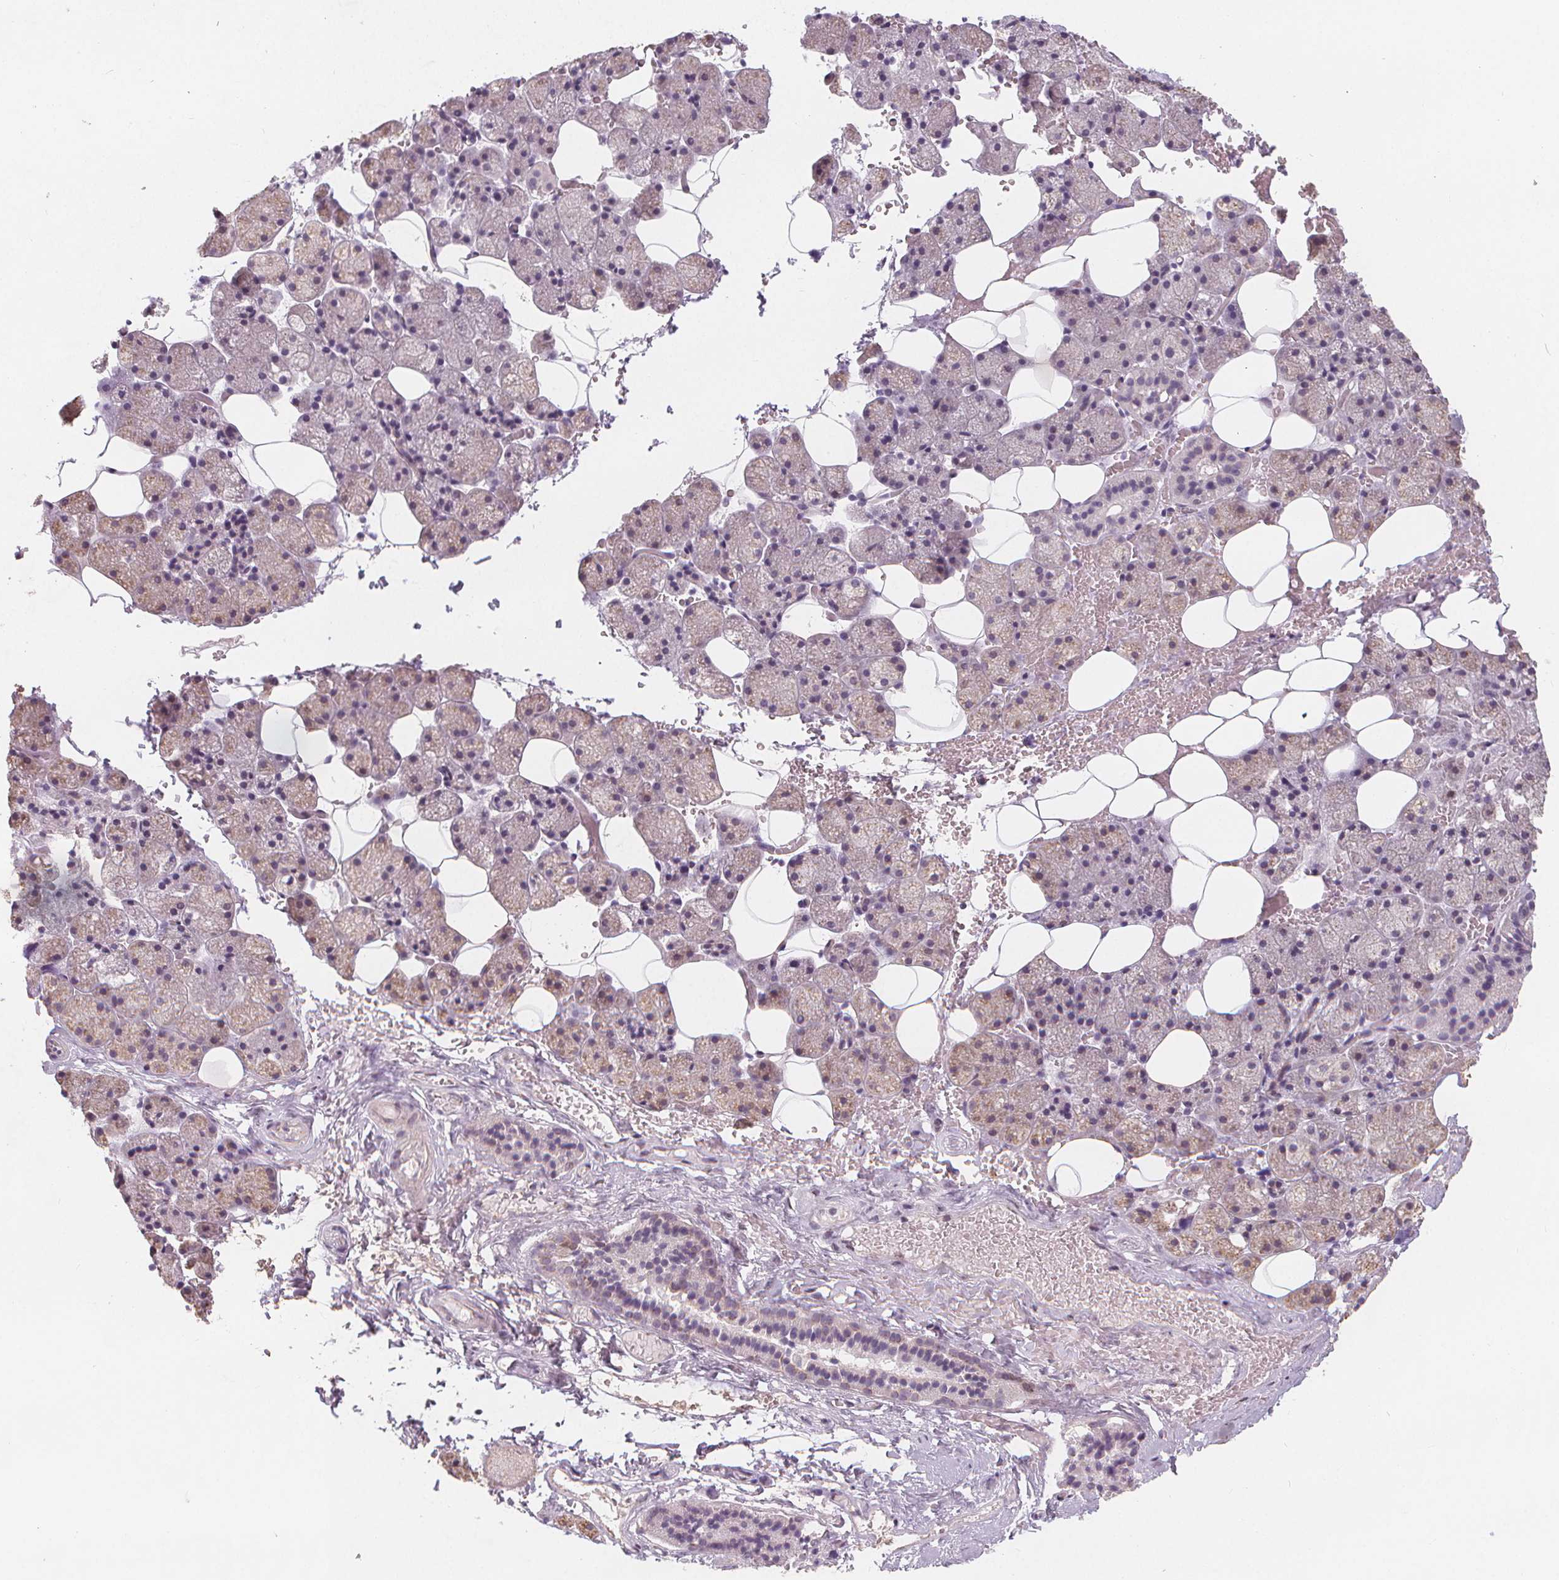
{"staining": {"intensity": "weak", "quantity": "<25%", "location": "cytoplasmic/membranous,nuclear"}, "tissue": "salivary gland", "cell_type": "Glandular cells", "image_type": "normal", "snomed": [{"axis": "morphology", "description": "Normal tissue, NOS"}, {"axis": "topography", "description": "Salivary gland"}, {"axis": "topography", "description": "Peripheral nerve tissue"}], "caption": "The IHC micrograph has no significant expression in glandular cells of salivary gland.", "gene": "TIPIN", "patient": {"sex": "male", "age": 38}}